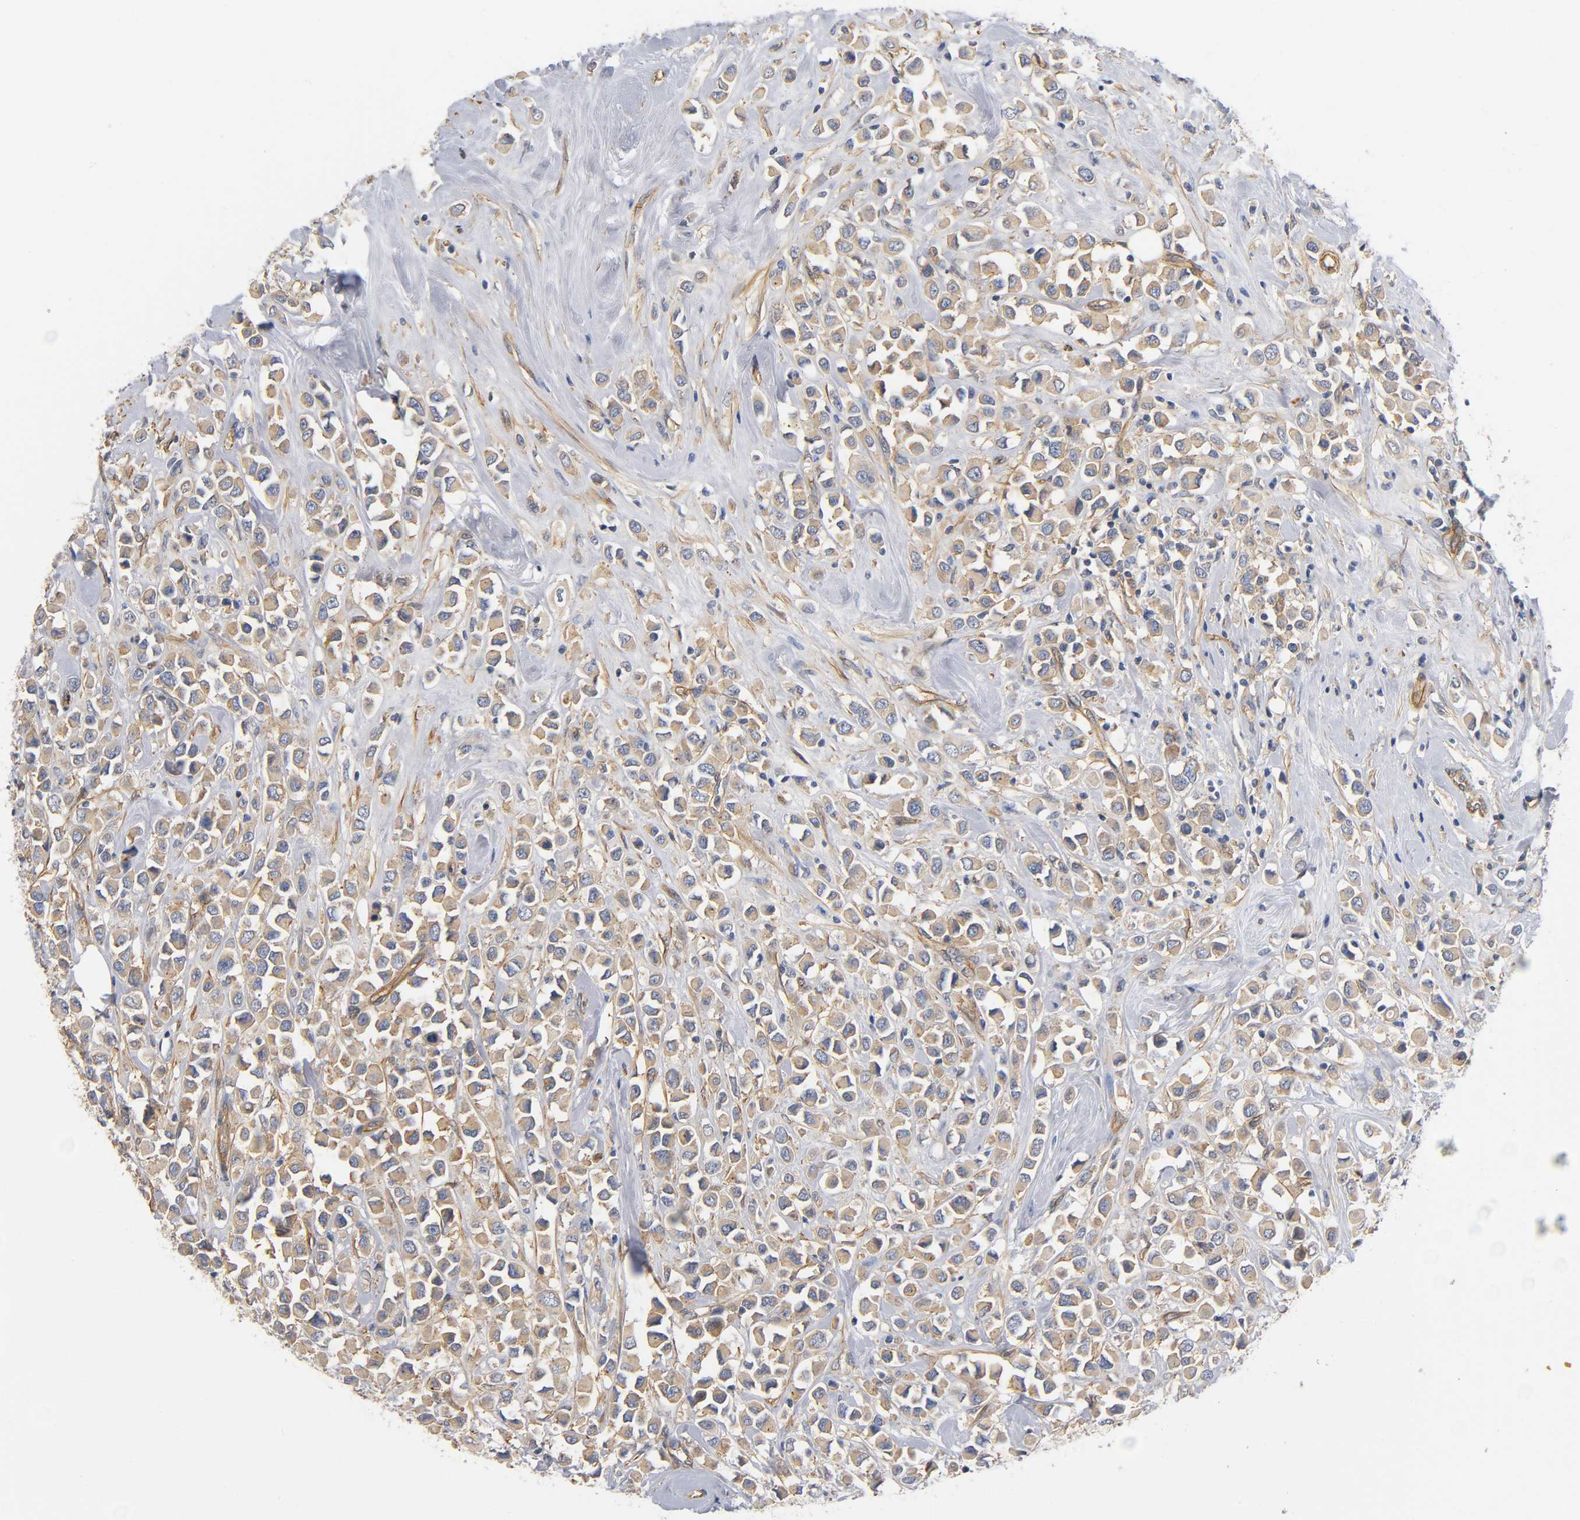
{"staining": {"intensity": "moderate", "quantity": ">75%", "location": "cytoplasmic/membranous"}, "tissue": "breast cancer", "cell_type": "Tumor cells", "image_type": "cancer", "snomed": [{"axis": "morphology", "description": "Duct carcinoma"}, {"axis": "topography", "description": "Breast"}], "caption": "Moderate cytoplasmic/membranous positivity for a protein is present in about >75% of tumor cells of breast cancer (infiltrating ductal carcinoma) using immunohistochemistry.", "gene": "MARS1", "patient": {"sex": "female", "age": 61}}